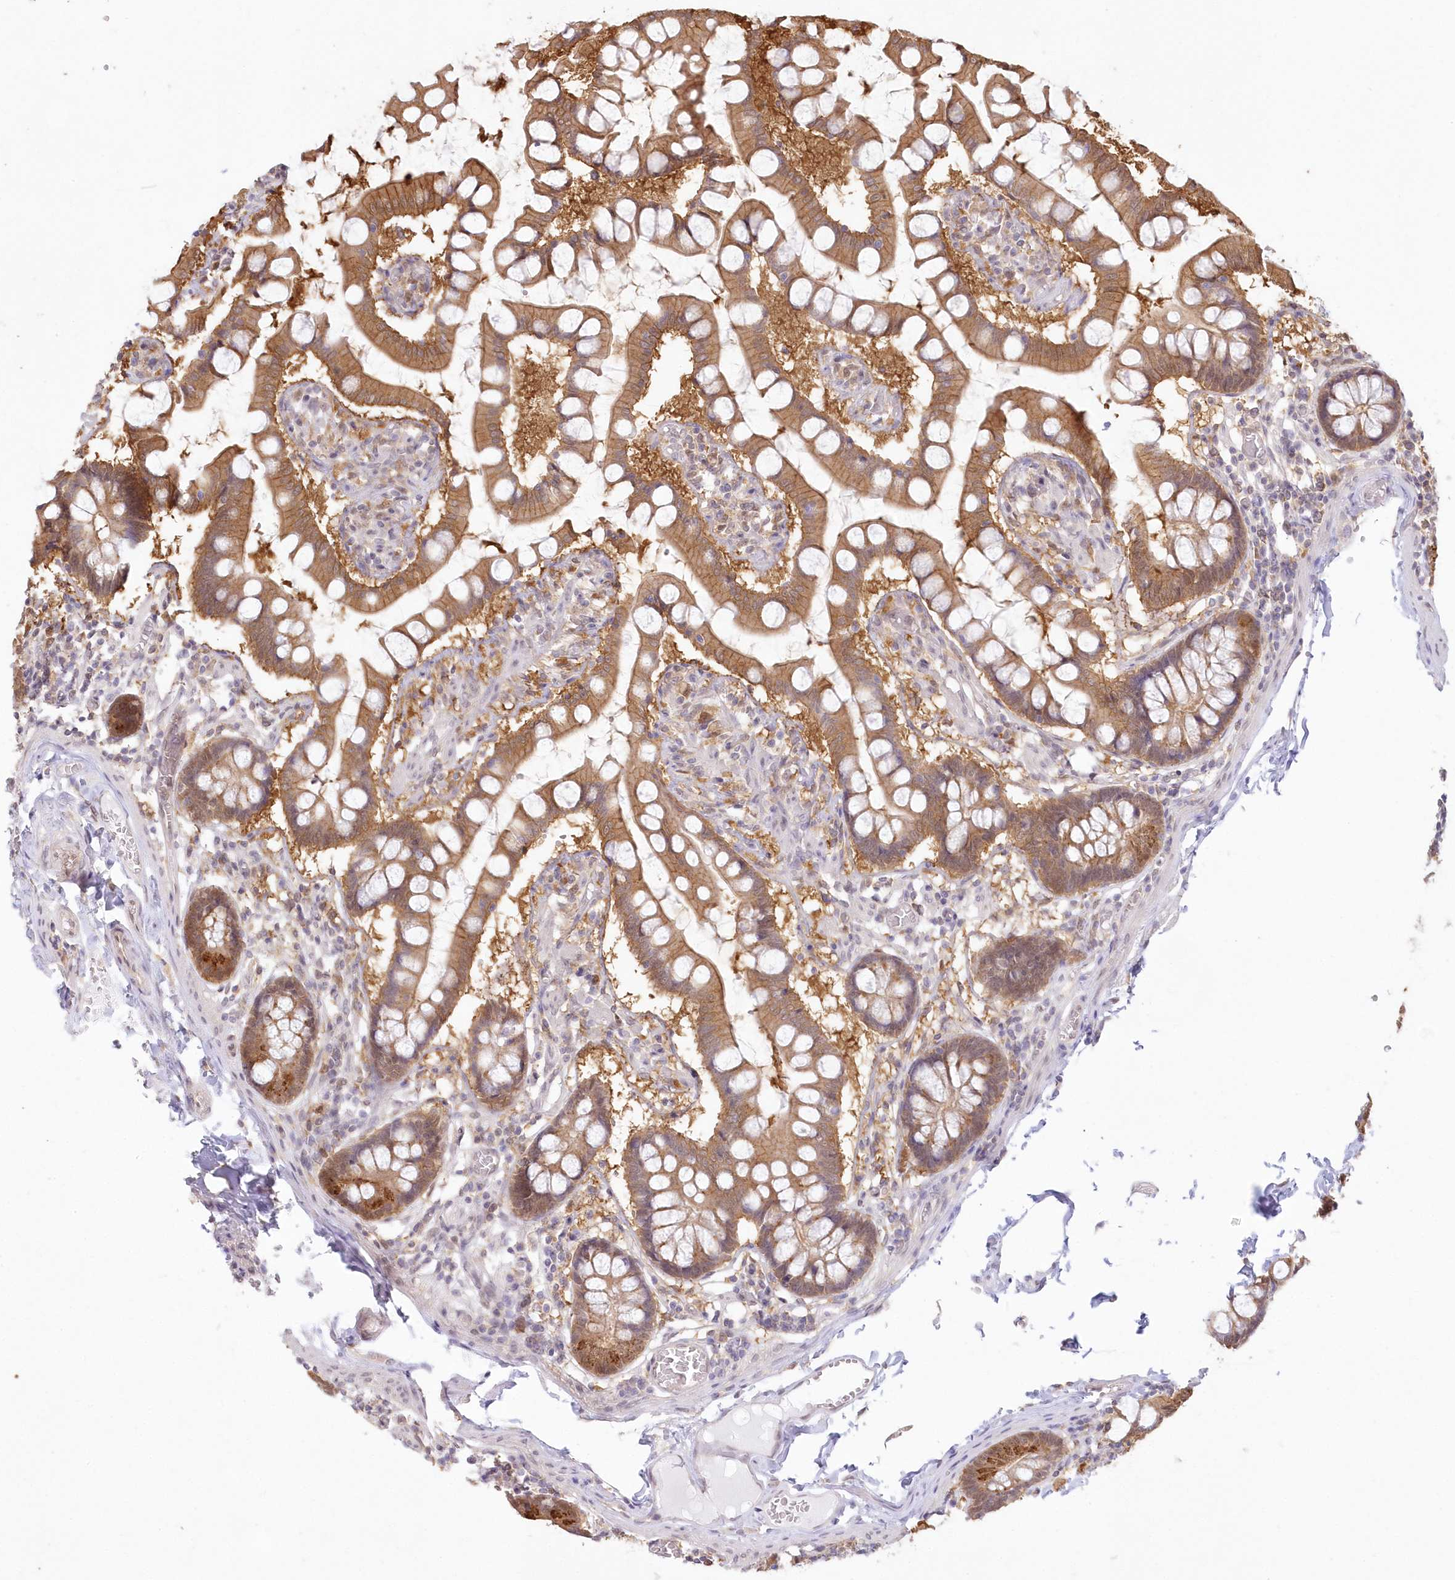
{"staining": {"intensity": "moderate", "quantity": ">75%", "location": "cytoplasmic/membranous"}, "tissue": "small intestine", "cell_type": "Glandular cells", "image_type": "normal", "snomed": [{"axis": "morphology", "description": "Normal tissue, NOS"}, {"axis": "topography", "description": "Small intestine"}], "caption": "About >75% of glandular cells in normal small intestine show moderate cytoplasmic/membranous protein staining as visualized by brown immunohistochemical staining.", "gene": "RNPEP", "patient": {"sex": "male", "age": 41}}